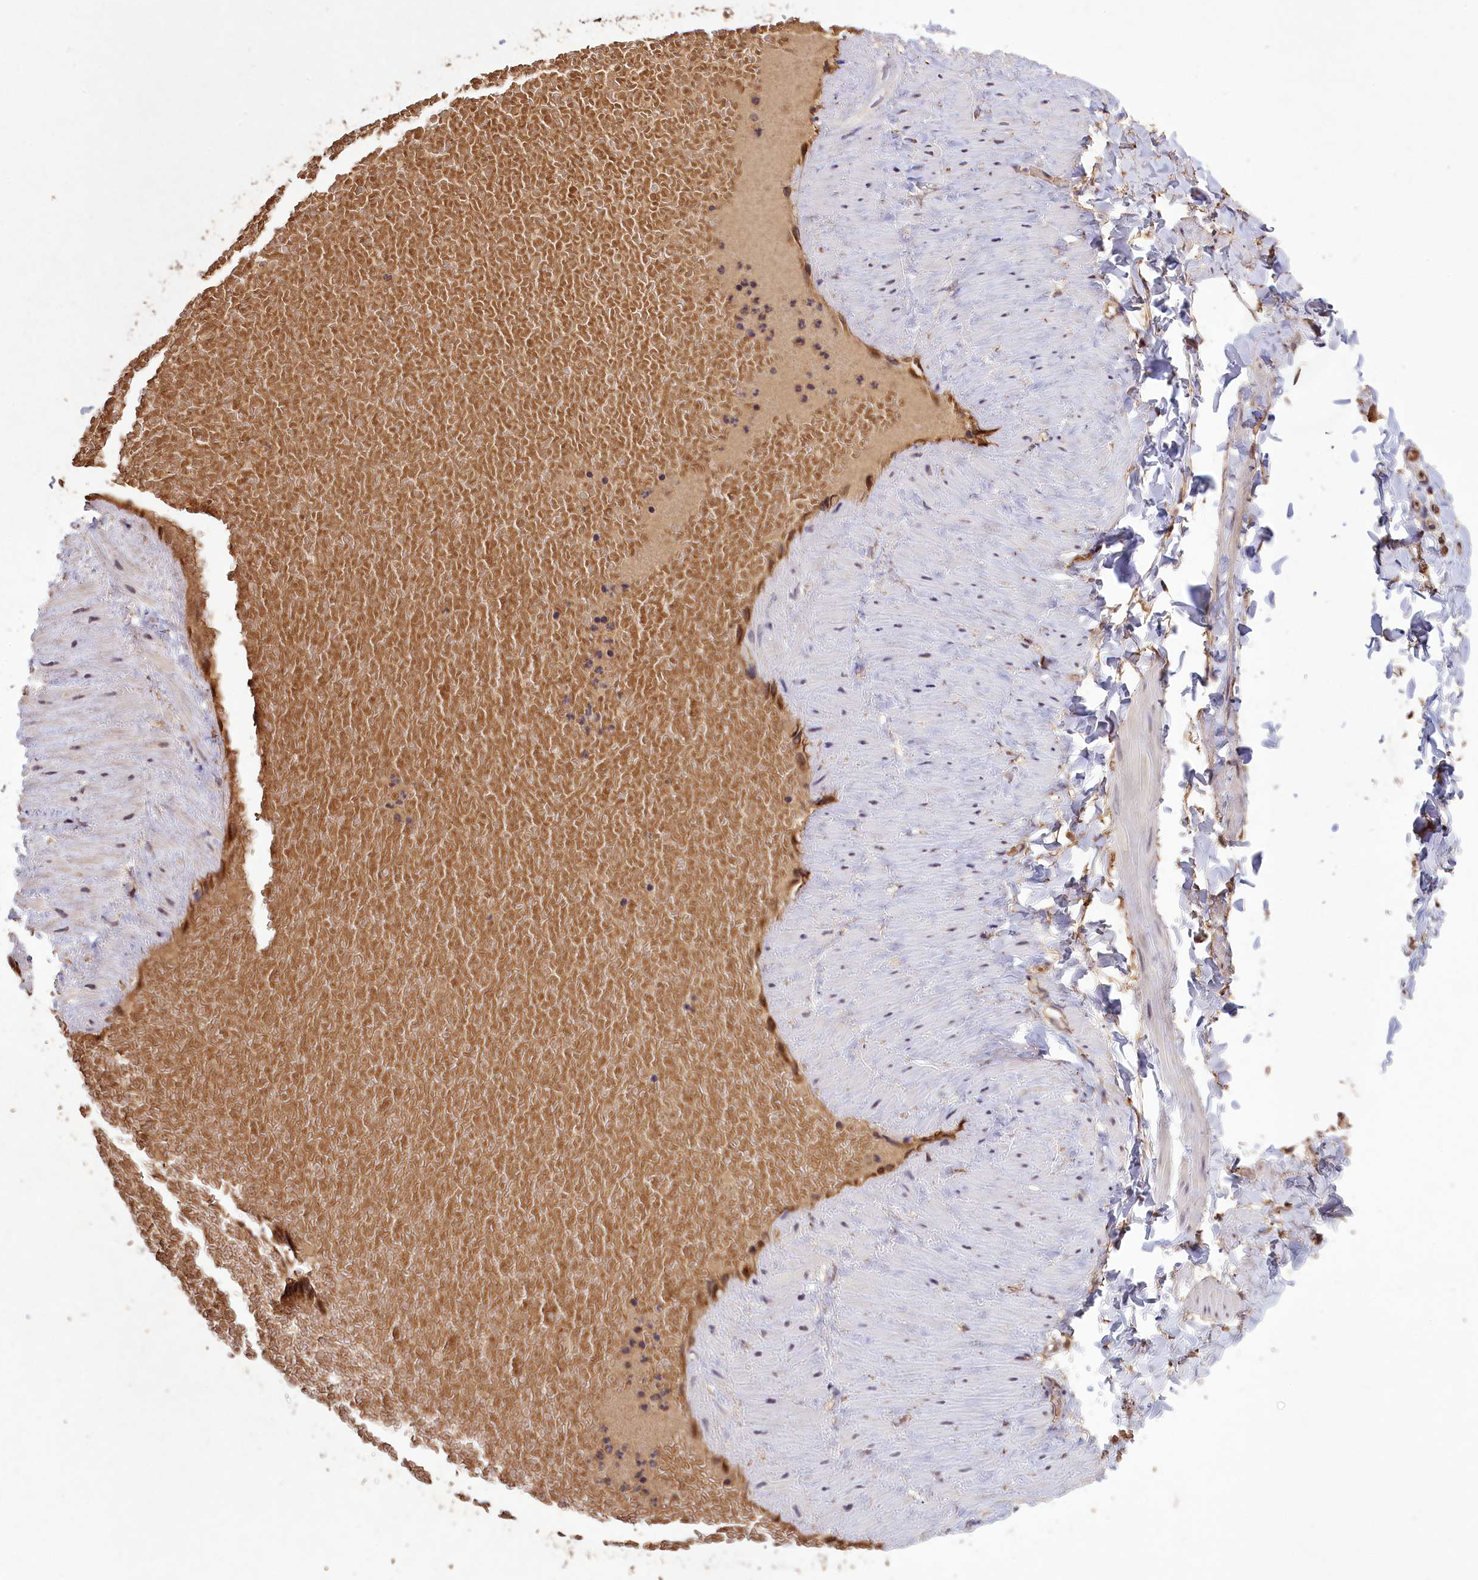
{"staining": {"intensity": "moderate", "quantity": ">75%", "location": "cytoplasmic/membranous"}, "tissue": "adipose tissue", "cell_type": "Adipocytes", "image_type": "normal", "snomed": [{"axis": "morphology", "description": "Normal tissue, NOS"}, {"axis": "topography", "description": "Adipose tissue"}, {"axis": "topography", "description": "Vascular tissue"}, {"axis": "topography", "description": "Peripheral nerve tissue"}], "caption": "A medium amount of moderate cytoplasmic/membranous positivity is present in about >75% of adipocytes in unremarkable adipose tissue. (Stains: DAB in brown, nuclei in blue, Microscopy: brightfield microscopy at high magnification).", "gene": "CLRN2", "patient": {"sex": "male", "age": 25}}